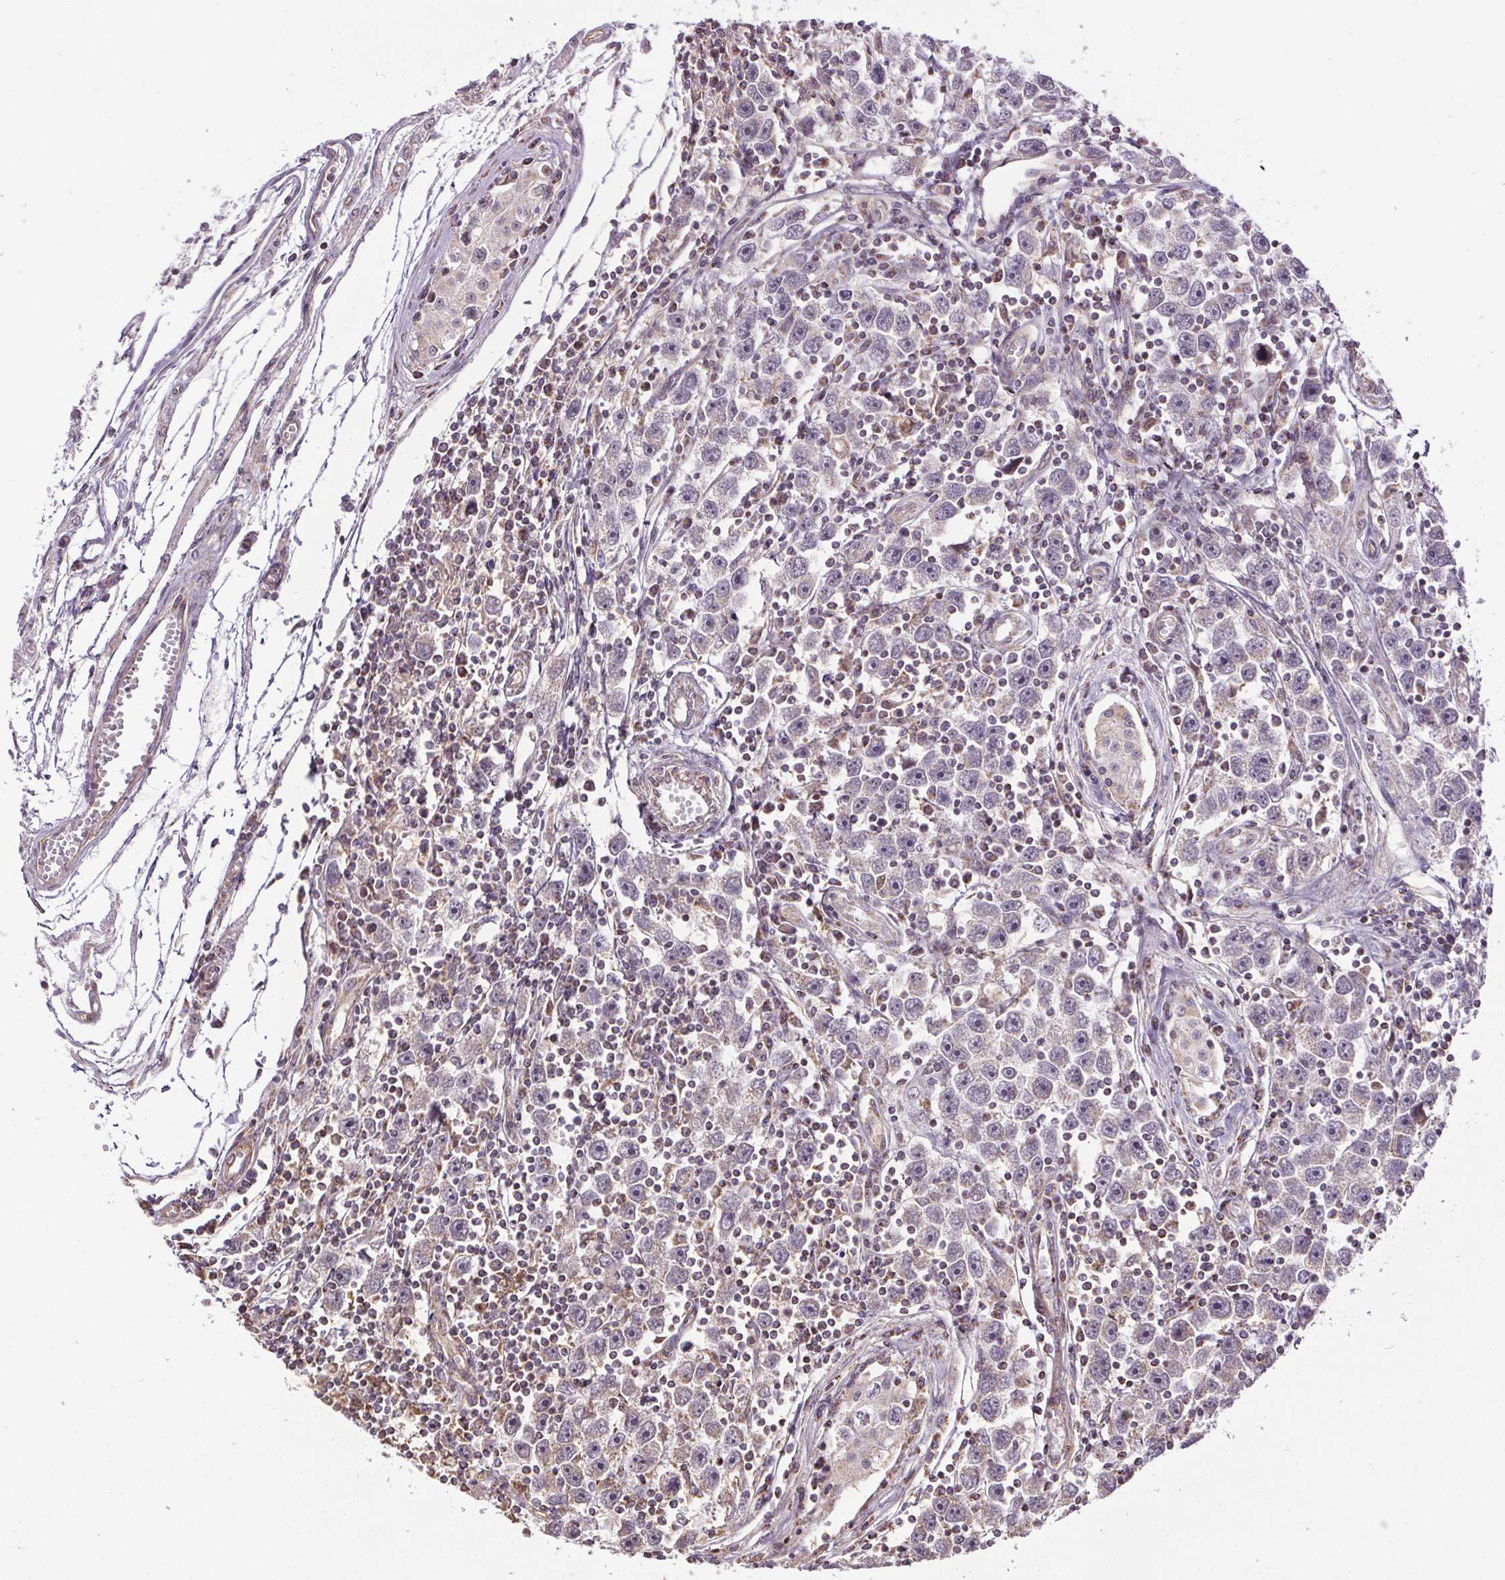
{"staining": {"intensity": "negative", "quantity": "none", "location": "none"}, "tissue": "testis cancer", "cell_type": "Tumor cells", "image_type": "cancer", "snomed": [{"axis": "morphology", "description": "Seminoma, NOS"}, {"axis": "topography", "description": "Testis"}], "caption": "Seminoma (testis) was stained to show a protein in brown. There is no significant expression in tumor cells.", "gene": "ZNF548", "patient": {"sex": "male", "age": 30}}